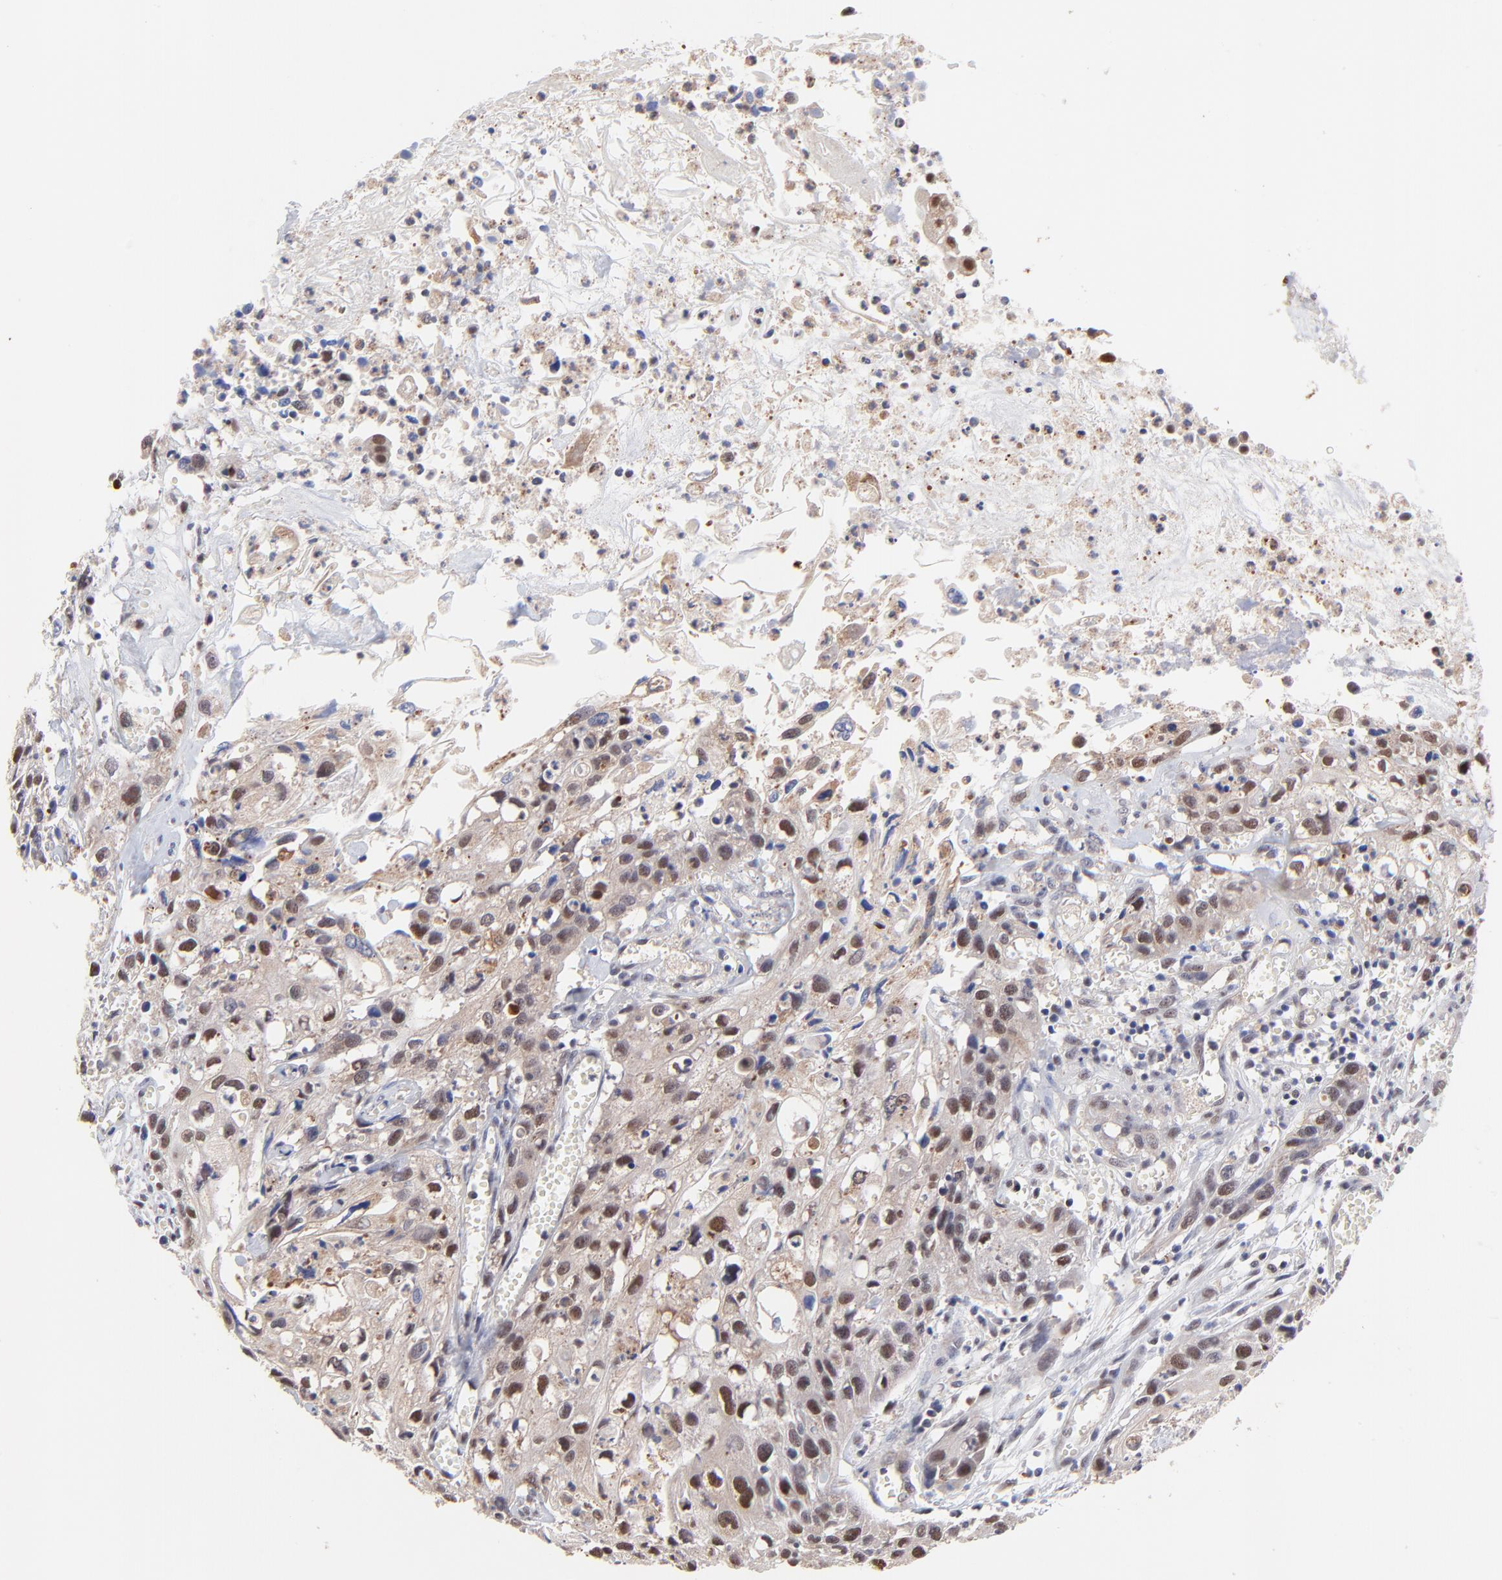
{"staining": {"intensity": "moderate", "quantity": ">75%", "location": "cytoplasmic/membranous,nuclear"}, "tissue": "urothelial cancer", "cell_type": "Tumor cells", "image_type": "cancer", "snomed": [{"axis": "morphology", "description": "Urothelial carcinoma, High grade"}, {"axis": "topography", "description": "Urinary bladder"}], "caption": "Moderate cytoplasmic/membranous and nuclear staining is seen in approximately >75% of tumor cells in urothelial cancer. (DAB IHC, brown staining for protein, blue staining for nuclei).", "gene": "PSMA6", "patient": {"sex": "male", "age": 54}}